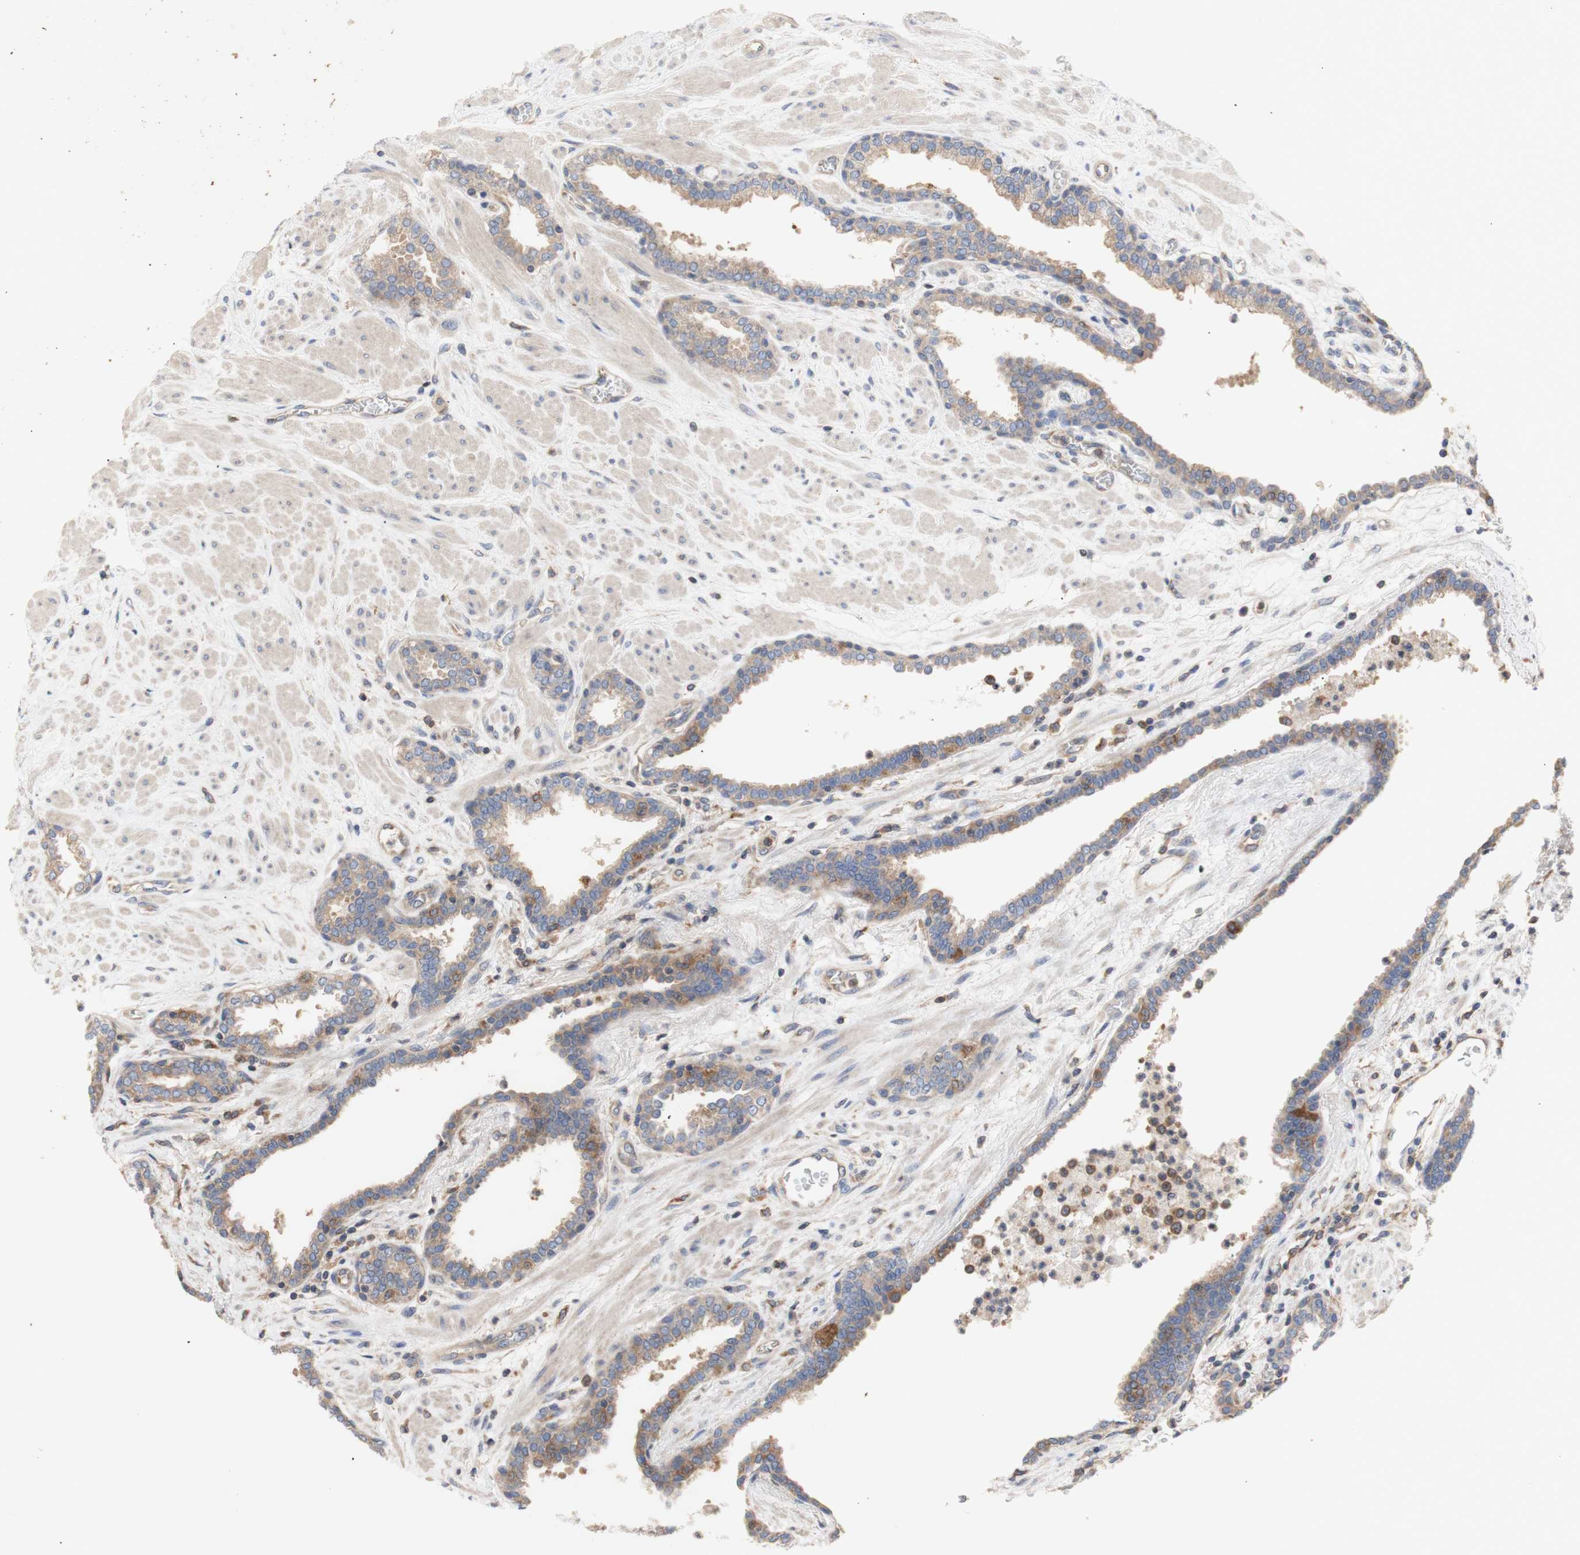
{"staining": {"intensity": "moderate", "quantity": "25%-75%", "location": "cytoplasmic/membranous"}, "tissue": "prostate", "cell_type": "Glandular cells", "image_type": "normal", "snomed": [{"axis": "morphology", "description": "Normal tissue, NOS"}, {"axis": "topography", "description": "Prostate"}], "caption": "Immunohistochemical staining of unremarkable human prostate shows 25%-75% levels of moderate cytoplasmic/membranous protein positivity in approximately 25%-75% of glandular cells.", "gene": "IKBKG", "patient": {"sex": "male", "age": 51}}